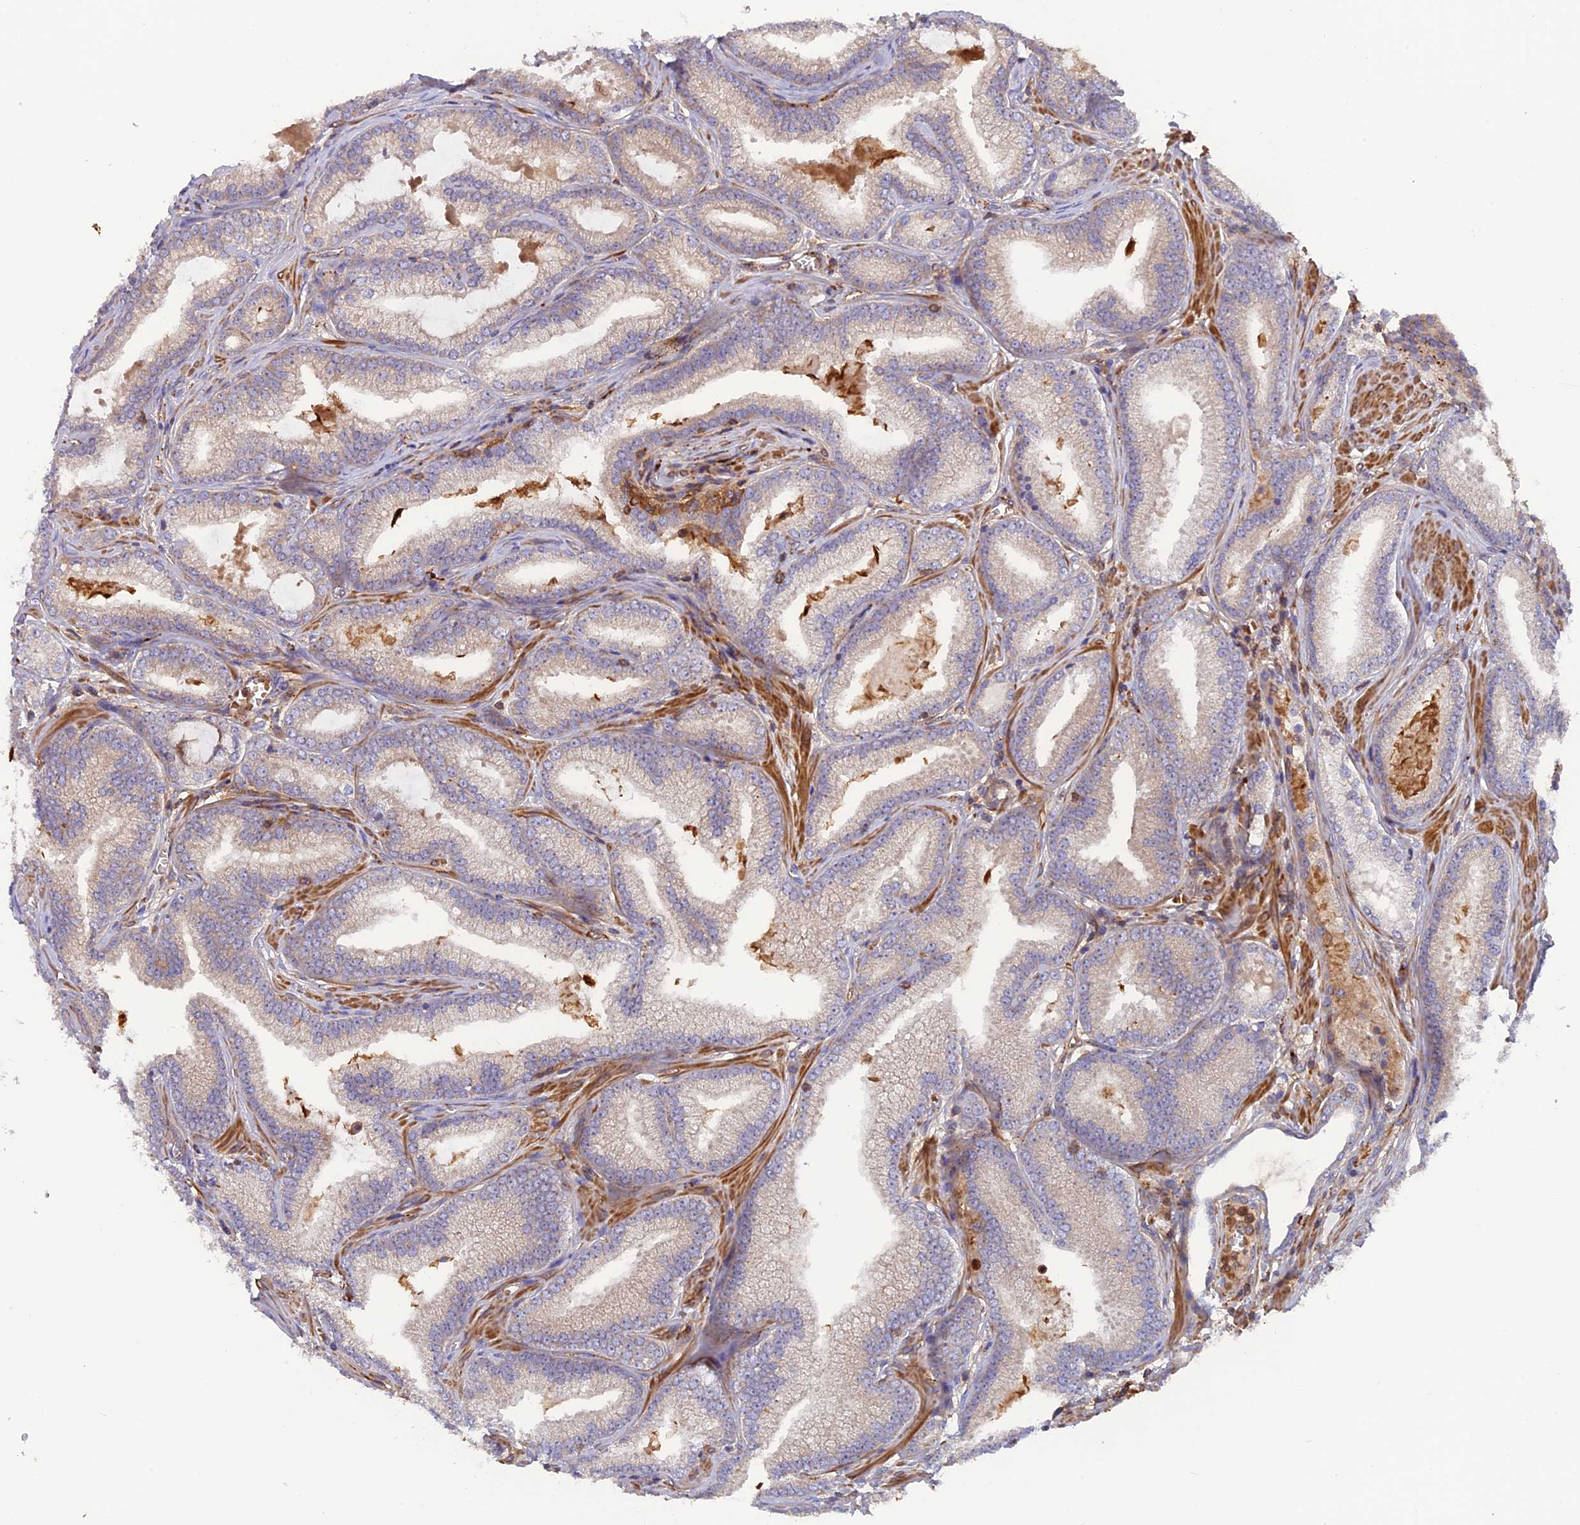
{"staining": {"intensity": "negative", "quantity": "none", "location": "none"}, "tissue": "prostate cancer", "cell_type": "Tumor cells", "image_type": "cancer", "snomed": [{"axis": "morphology", "description": "Adenocarcinoma, Low grade"}, {"axis": "topography", "description": "Prostate"}], "caption": "Tumor cells show no significant protein expression in prostate cancer (adenocarcinoma (low-grade)).", "gene": "CPNE7", "patient": {"sex": "male", "age": 60}}